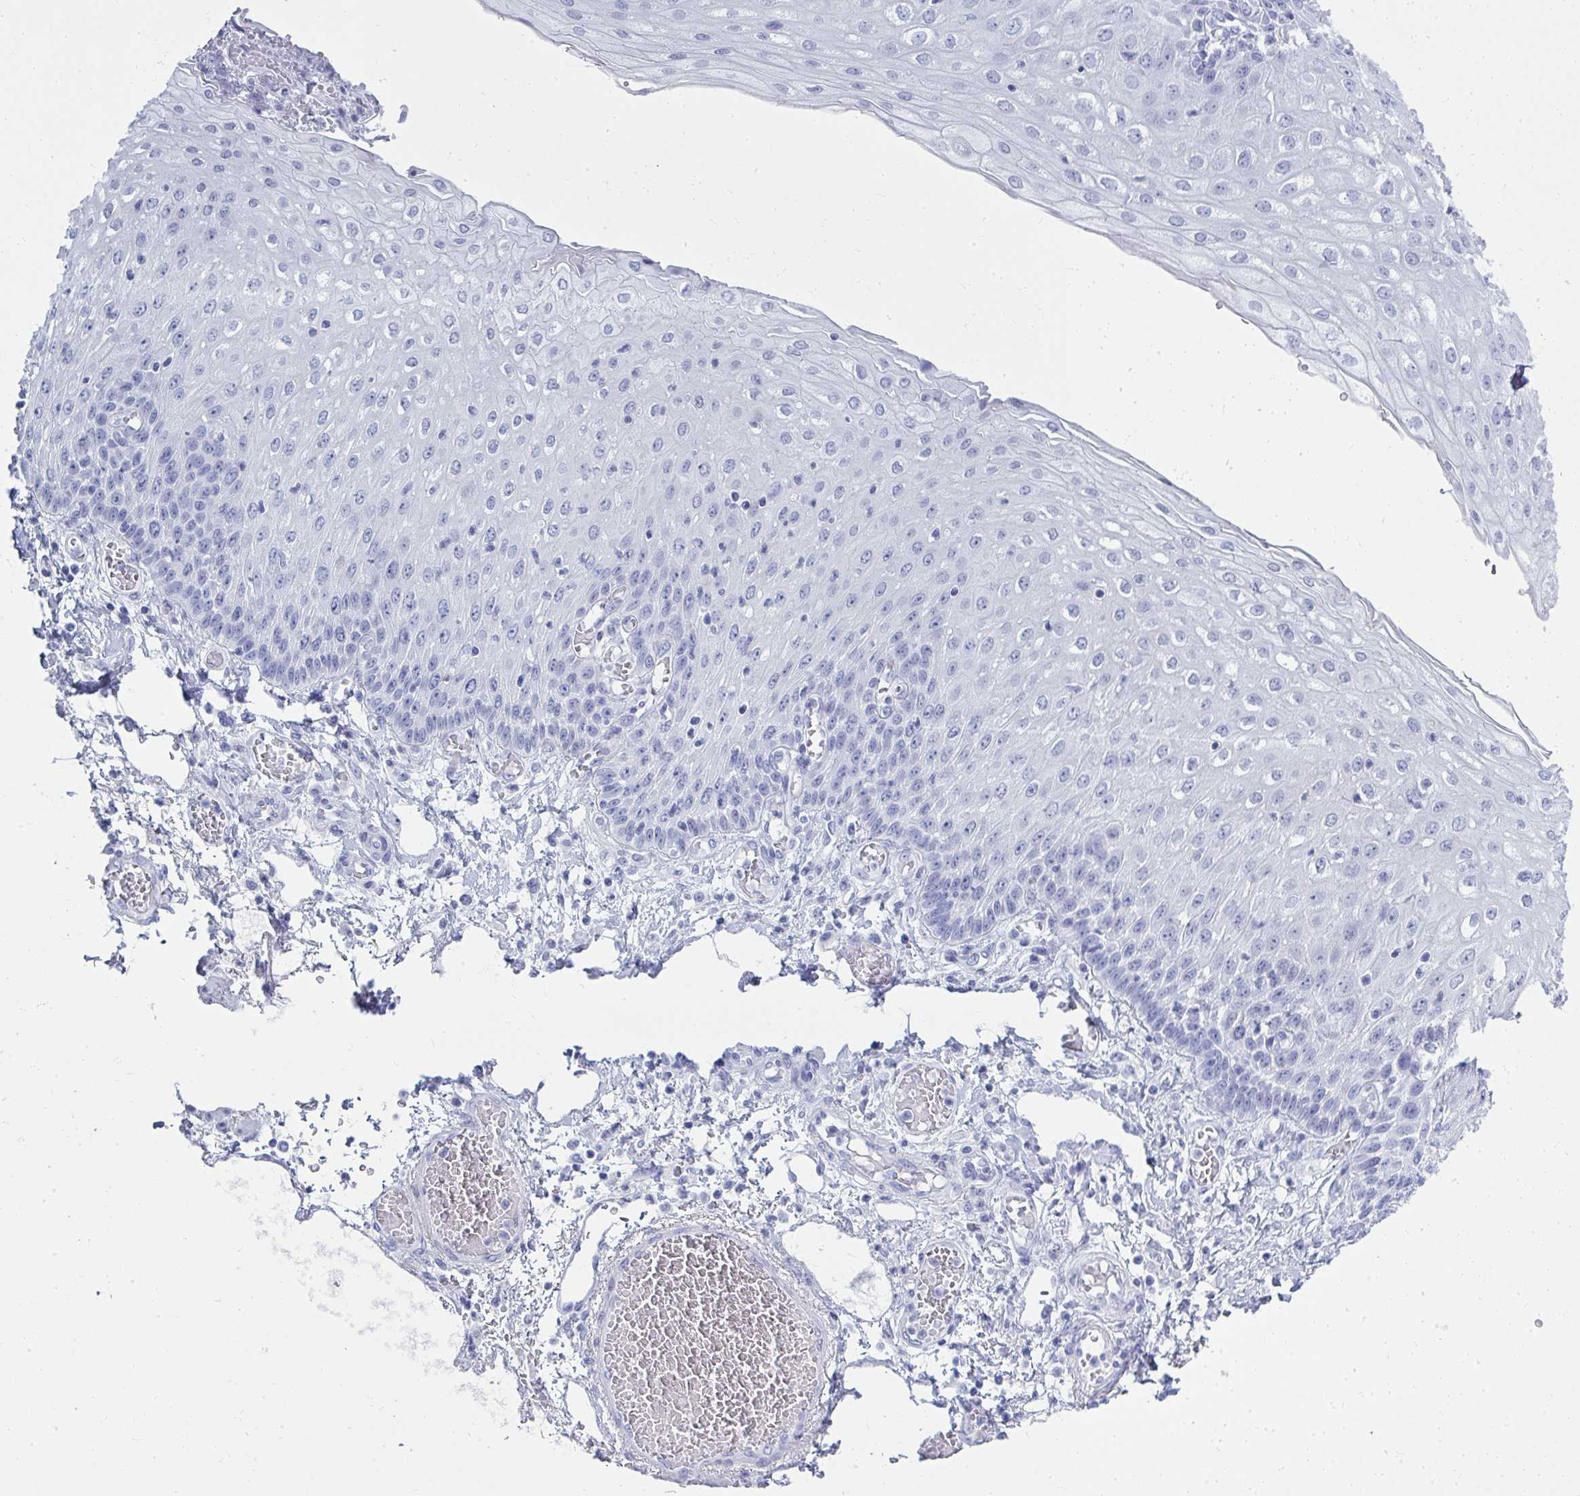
{"staining": {"intensity": "negative", "quantity": "none", "location": "none"}, "tissue": "esophagus", "cell_type": "Squamous epithelial cells", "image_type": "normal", "snomed": [{"axis": "morphology", "description": "Normal tissue, NOS"}, {"axis": "morphology", "description": "Adenocarcinoma, NOS"}, {"axis": "topography", "description": "Esophagus"}], "caption": "Immunohistochemistry image of unremarkable esophagus: human esophagus stained with DAB (3,3'-diaminobenzidine) shows no significant protein expression in squamous epithelial cells.", "gene": "QDPR", "patient": {"sex": "male", "age": 81}}